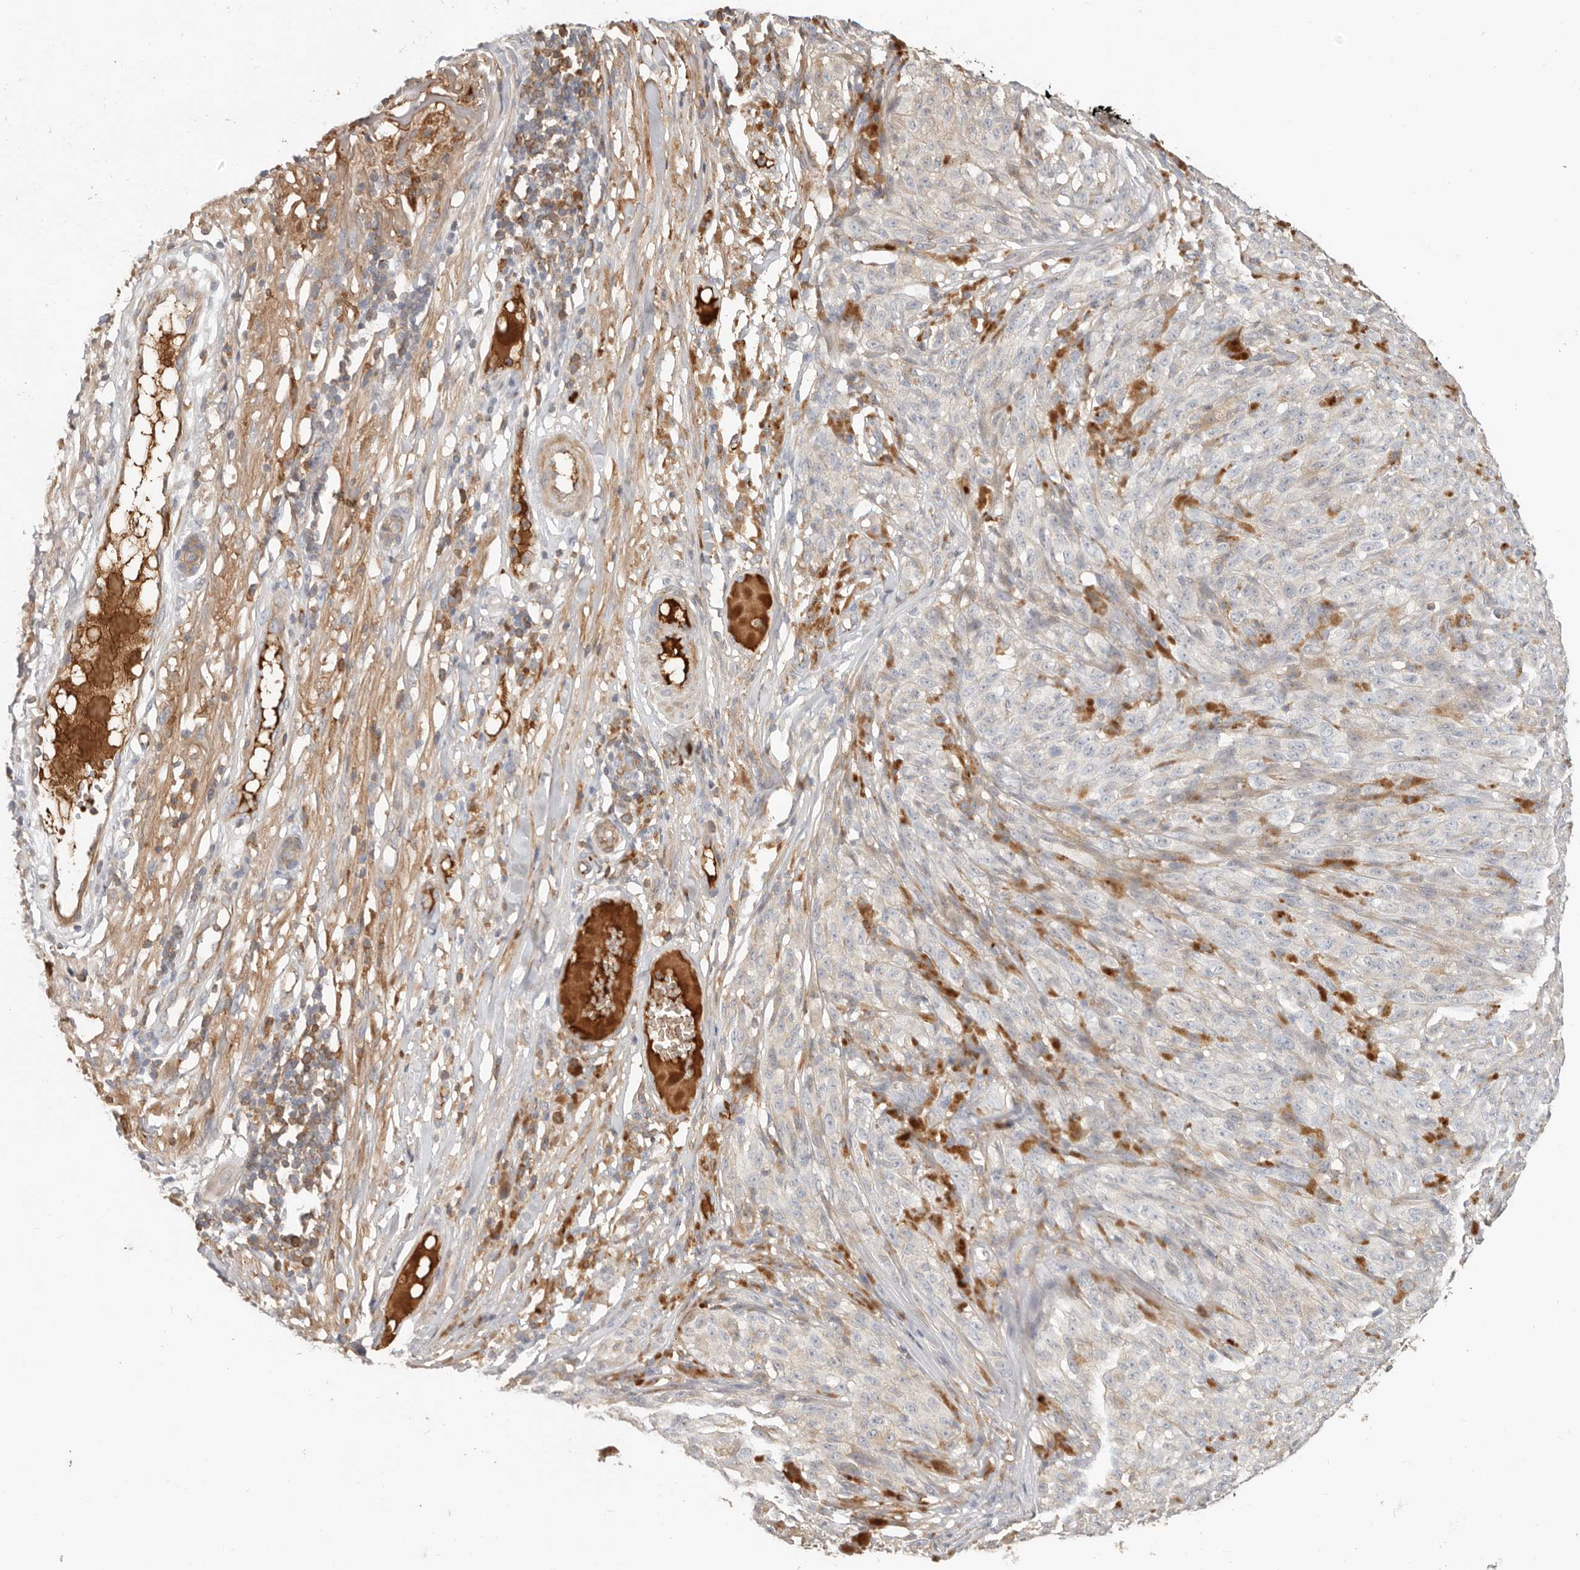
{"staining": {"intensity": "negative", "quantity": "none", "location": "none"}, "tissue": "melanoma", "cell_type": "Tumor cells", "image_type": "cancer", "snomed": [{"axis": "morphology", "description": "Malignant melanoma, NOS"}, {"axis": "topography", "description": "Skin"}], "caption": "DAB immunohistochemical staining of melanoma exhibits no significant positivity in tumor cells.", "gene": "MTFR2", "patient": {"sex": "female", "age": 82}}